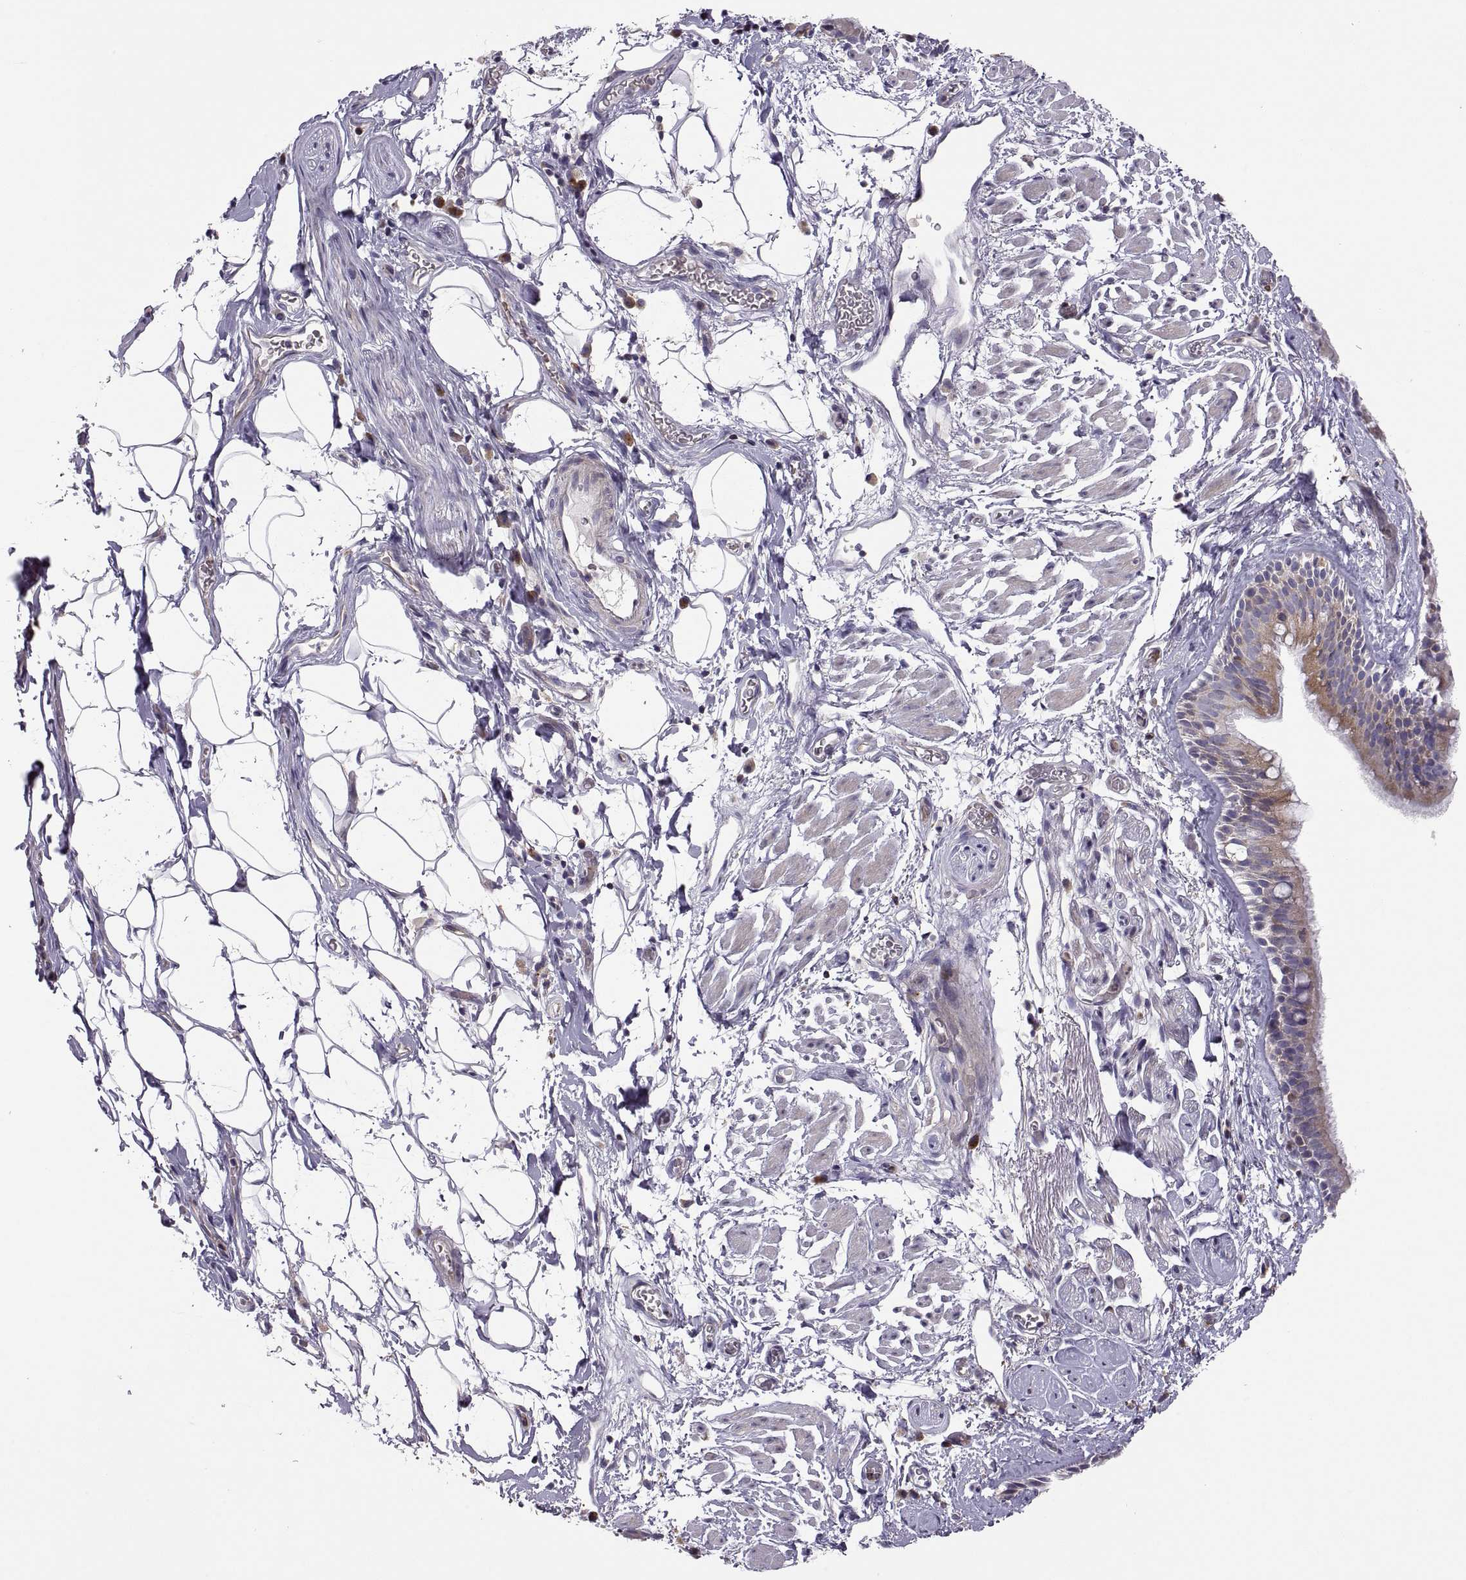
{"staining": {"intensity": "moderate", "quantity": ">75%", "location": "cytoplasmic/membranous"}, "tissue": "bronchus", "cell_type": "Respiratory epithelial cells", "image_type": "normal", "snomed": [{"axis": "morphology", "description": "Normal tissue, NOS"}, {"axis": "topography", "description": "Cartilage tissue"}, {"axis": "topography", "description": "Bronchus"}], "caption": "A brown stain labels moderate cytoplasmic/membranous expression of a protein in respiratory epithelial cells of unremarkable human bronchus.", "gene": "SPATA32", "patient": {"sex": "male", "age": 58}}